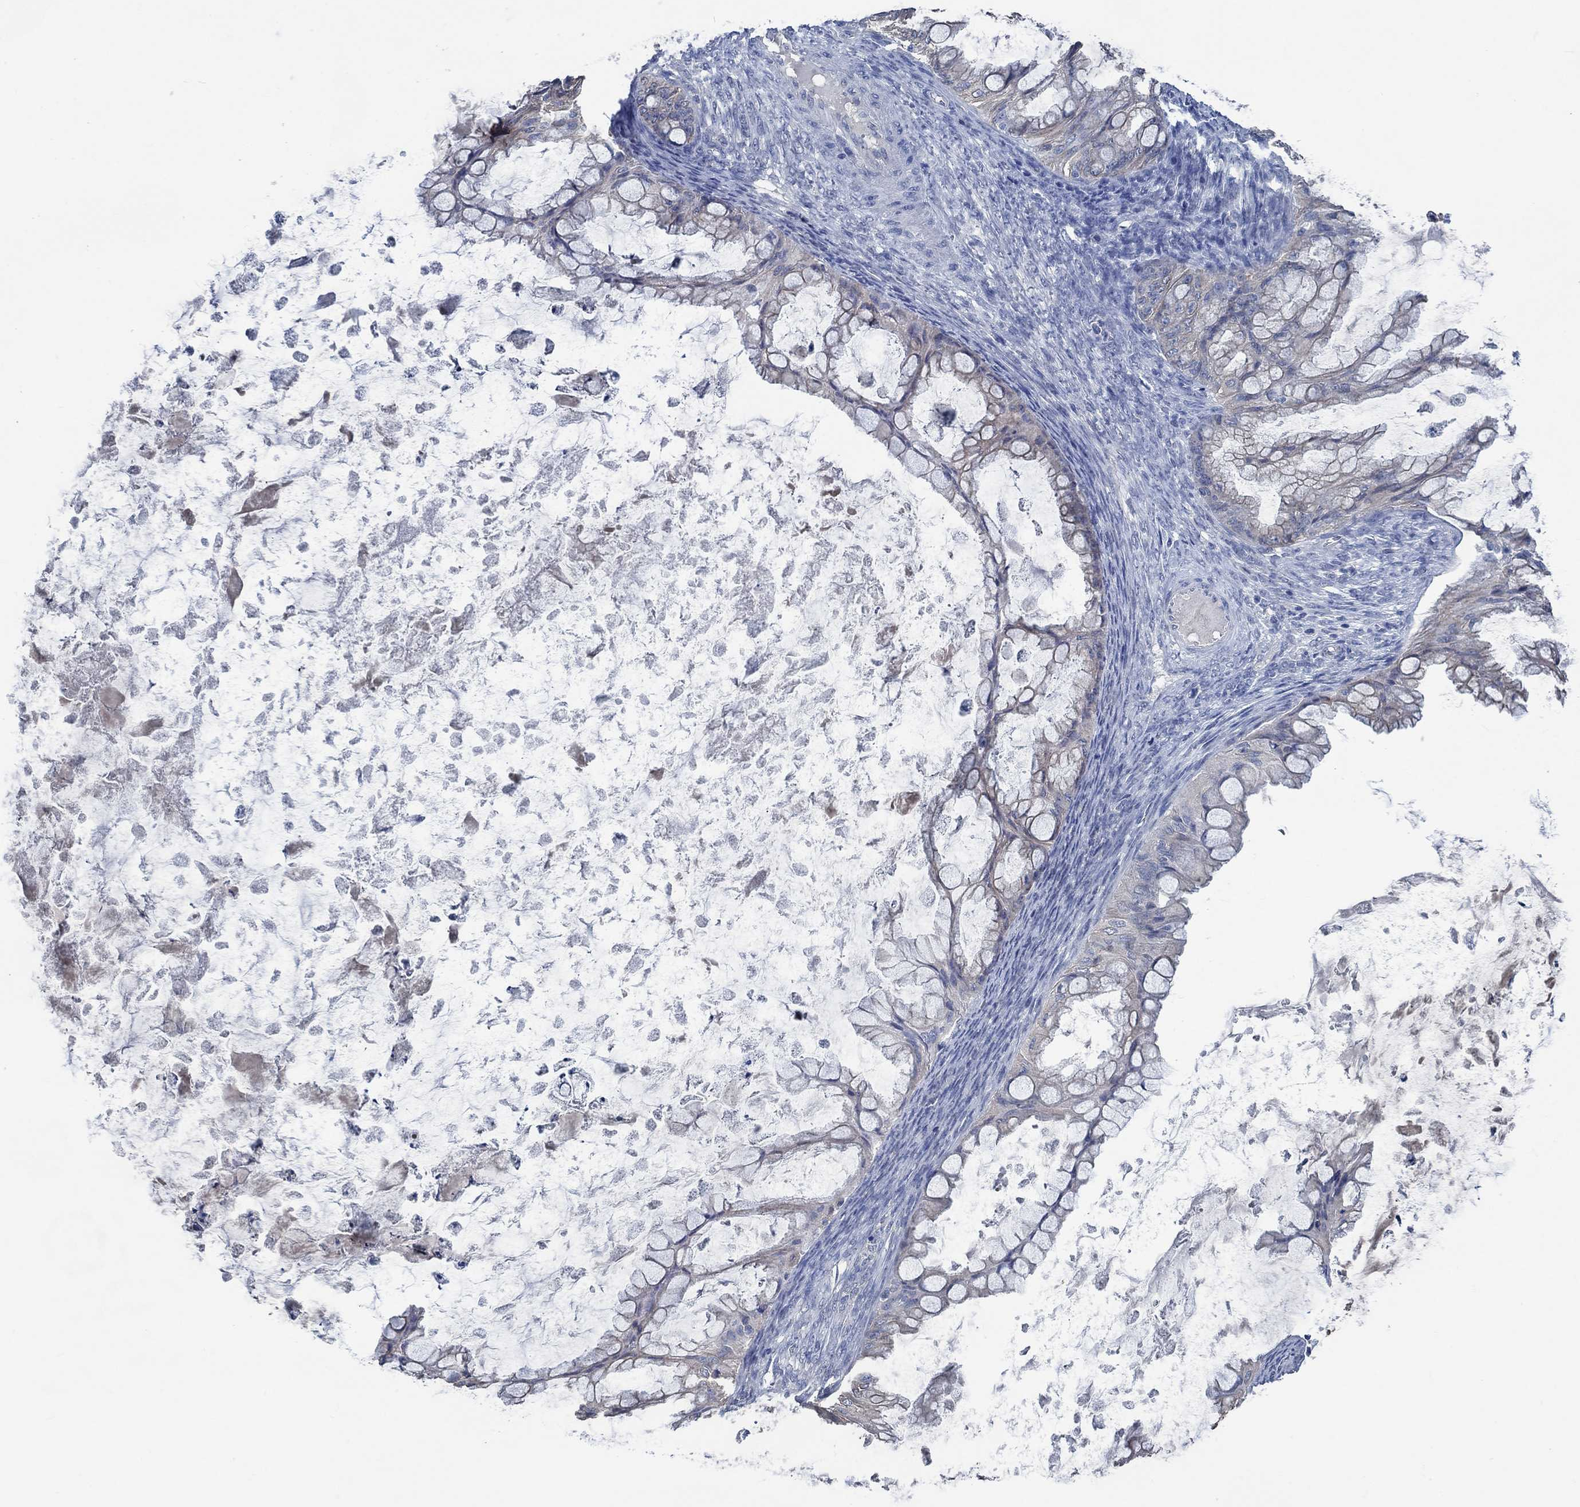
{"staining": {"intensity": "negative", "quantity": "none", "location": "none"}, "tissue": "ovarian cancer", "cell_type": "Tumor cells", "image_type": "cancer", "snomed": [{"axis": "morphology", "description": "Cystadenocarcinoma, mucinous, NOS"}, {"axis": "topography", "description": "Ovary"}], "caption": "This micrograph is of ovarian mucinous cystadenocarcinoma stained with IHC to label a protein in brown with the nuclei are counter-stained blue. There is no positivity in tumor cells.", "gene": "OBSCN", "patient": {"sex": "female", "age": 35}}